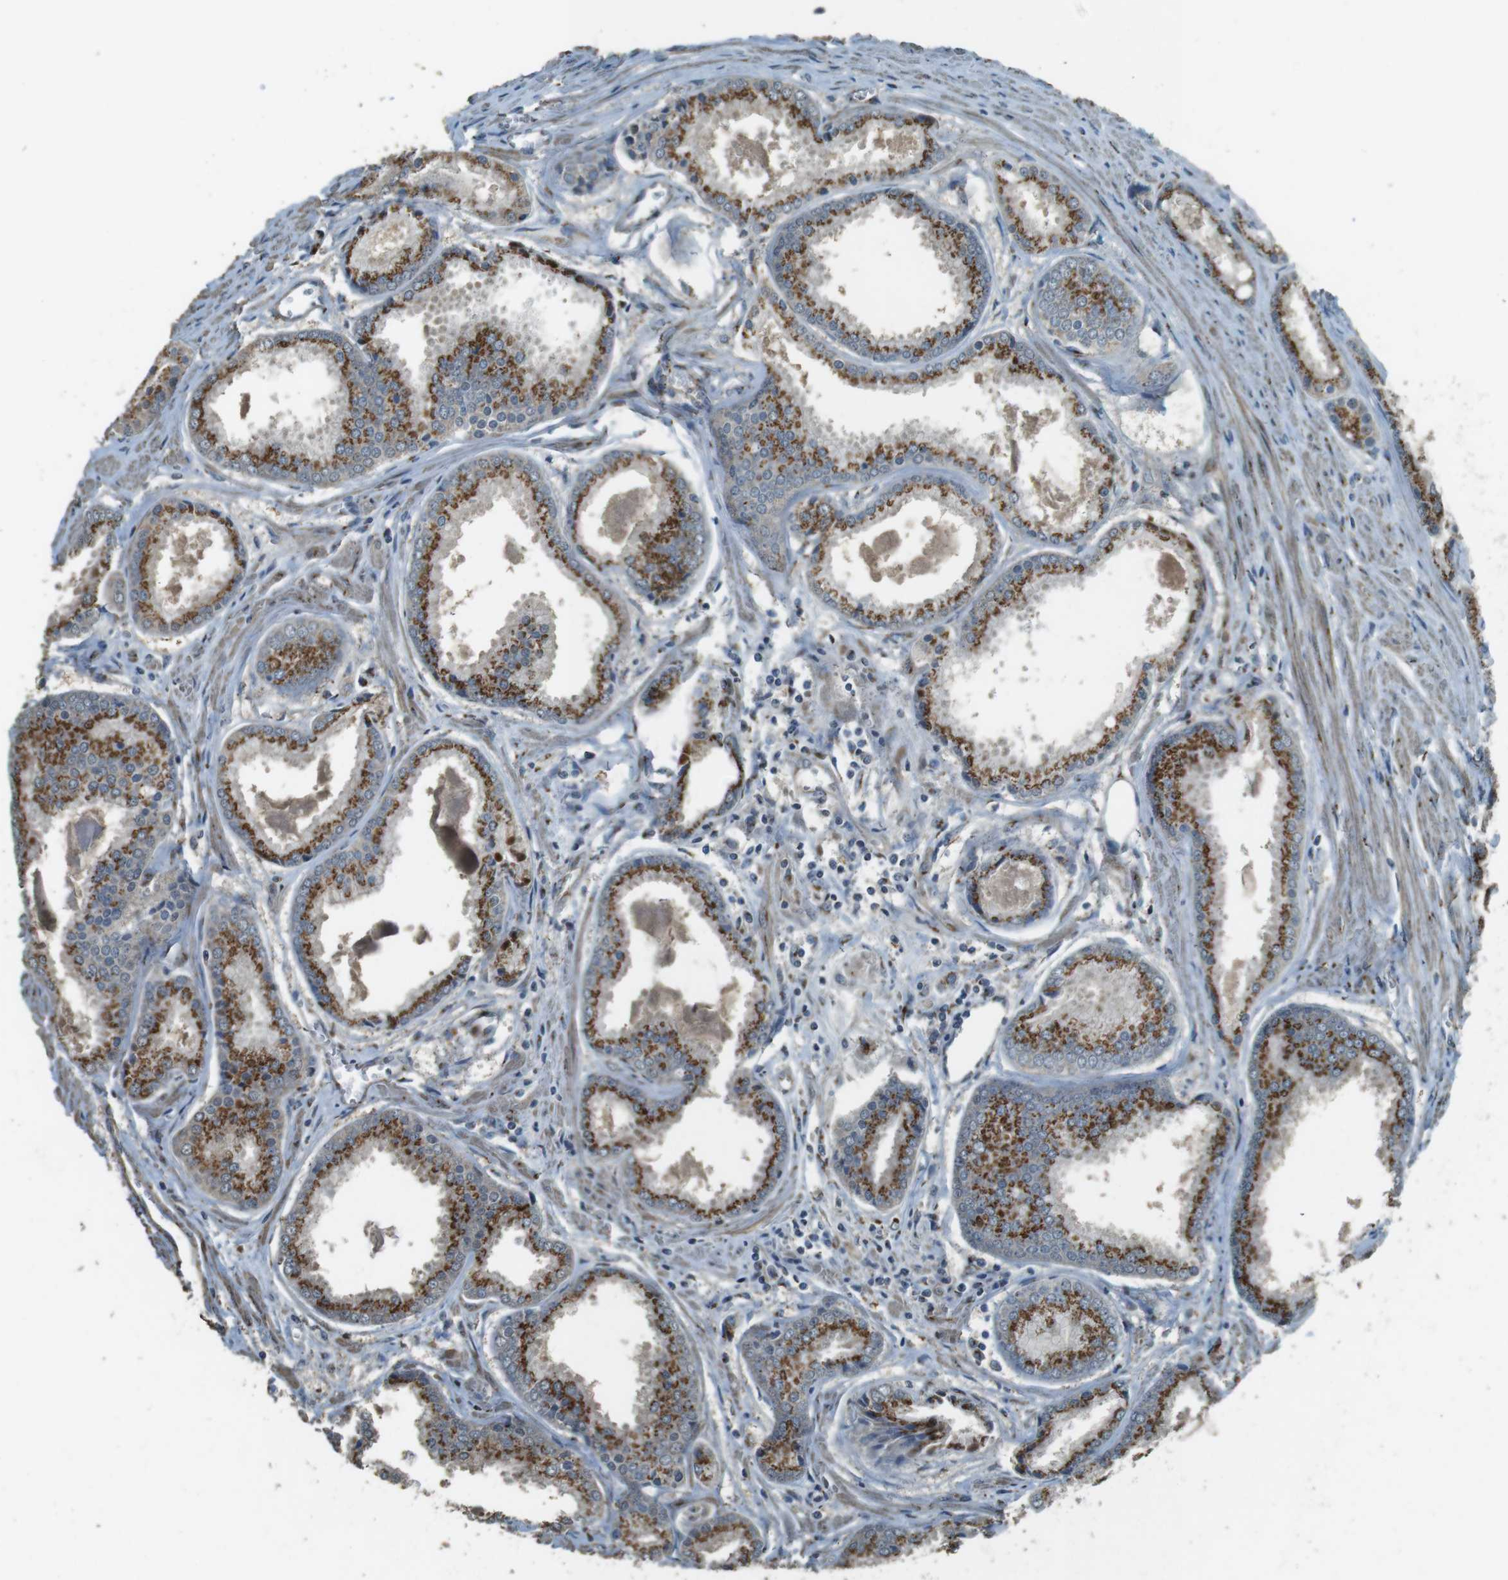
{"staining": {"intensity": "strong", "quantity": ">75%", "location": "cytoplasmic/membranous"}, "tissue": "prostate cancer", "cell_type": "Tumor cells", "image_type": "cancer", "snomed": [{"axis": "morphology", "description": "Adenocarcinoma, Low grade"}, {"axis": "topography", "description": "Prostate"}], "caption": "A photomicrograph of prostate cancer (low-grade adenocarcinoma) stained for a protein demonstrates strong cytoplasmic/membranous brown staining in tumor cells. (DAB (3,3'-diaminobenzidine) = brown stain, brightfield microscopy at high magnification).", "gene": "TMEM115", "patient": {"sex": "male", "age": 64}}